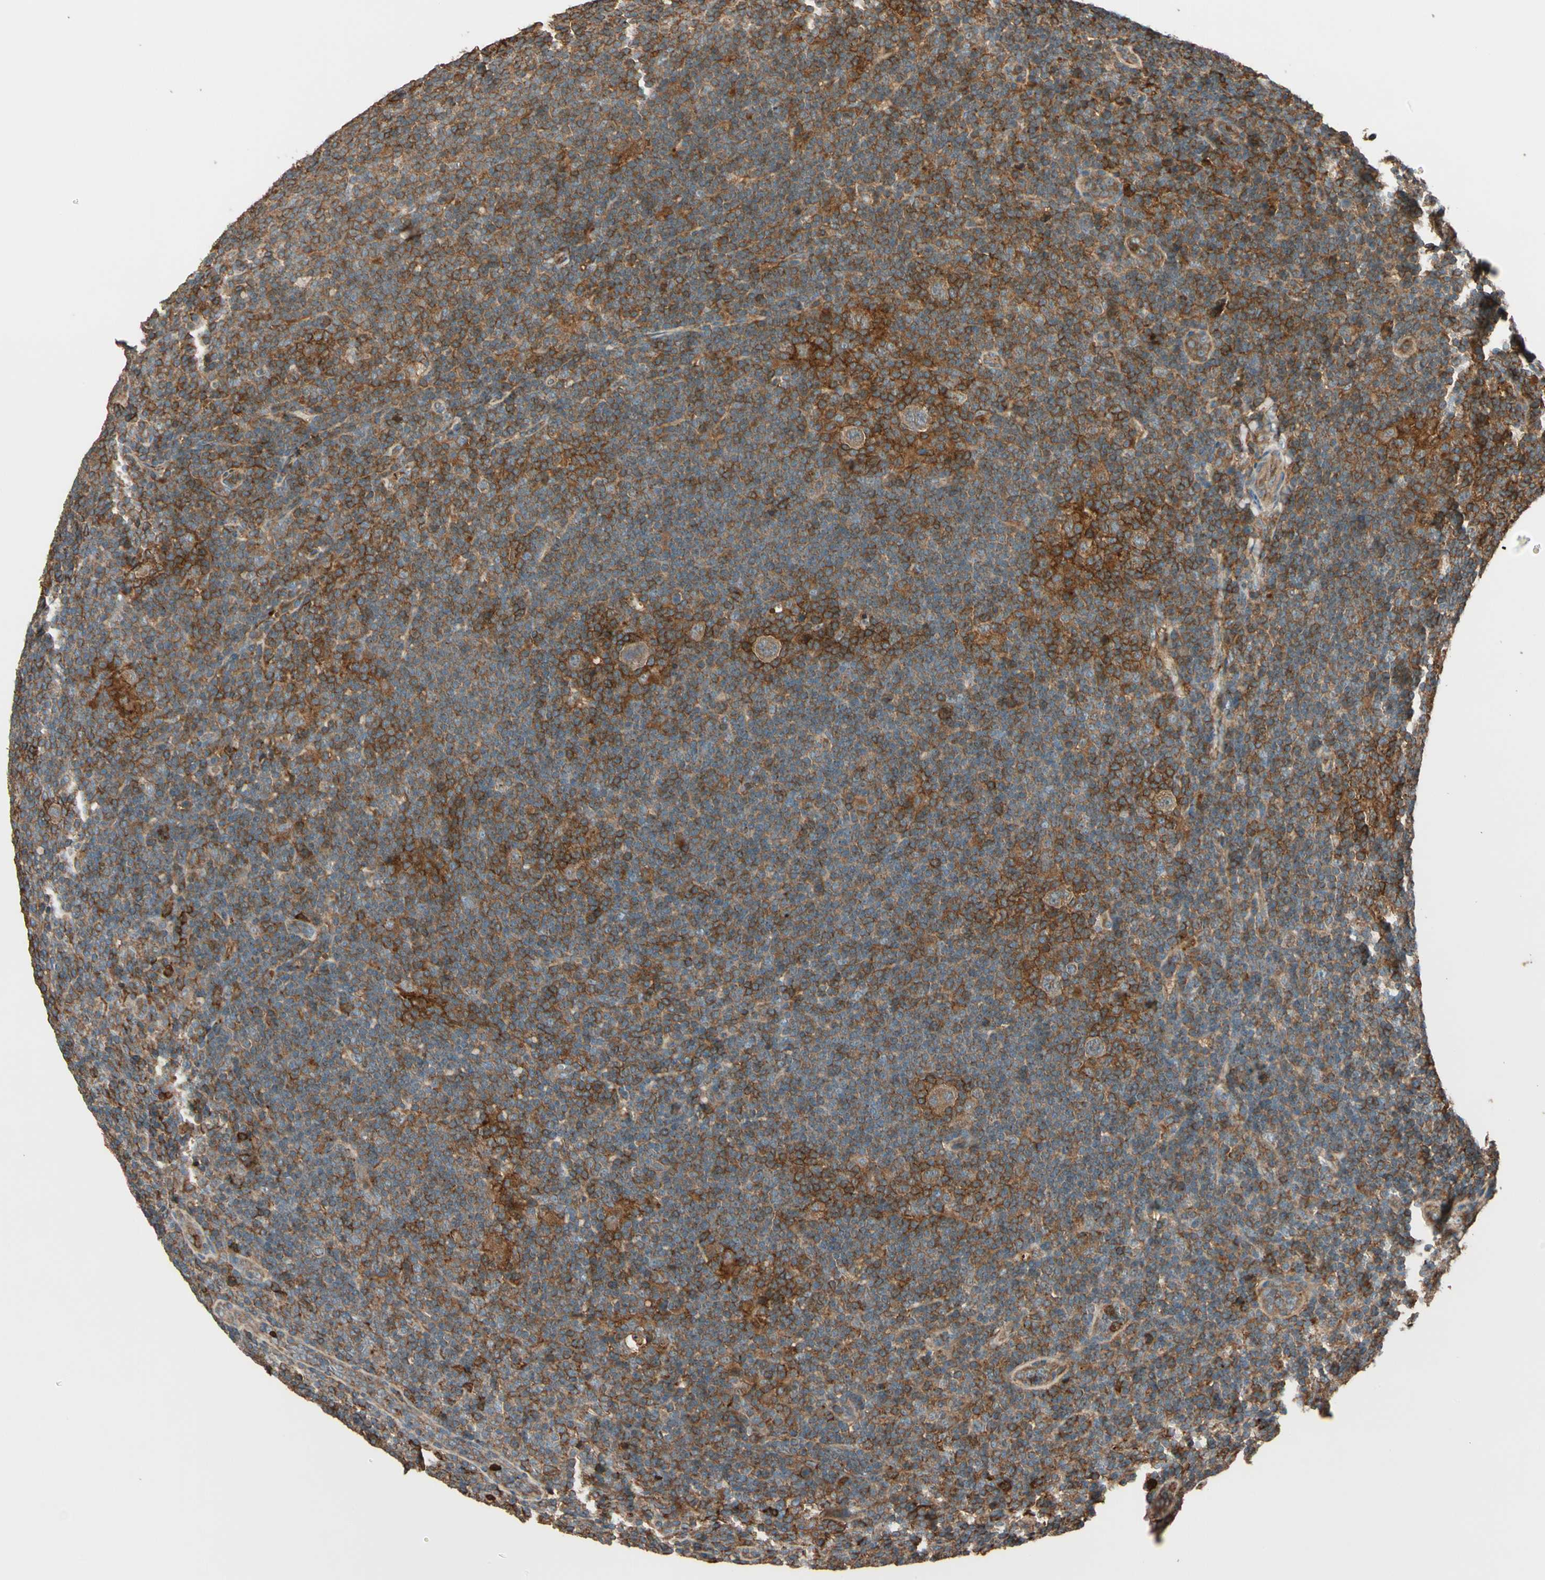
{"staining": {"intensity": "weak", "quantity": ">75%", "location": "cytoplasmic/membranous"}, "tissue": "lymphoma", "cell_type": "Tumor cells", "image_type": "cancer", "snomed": [{"axis": "morphology", "description": "Hodgkin's disease, NOS"}, {"axis": "topography", "description": "Lymph node"}], "caption": "Protein expression analysis of lymphoma demonstrates weak cytoplasmic/membranous expression in about >75% of tumor cells. The staining is performed using DAB (3,3'-diaminobenzidine) brown chromogen to label protein expression. The nuclei are counter-stained blue using hematoxylin.", "gene": "STX11", "patient": {"sex": "female", "age": 57}}